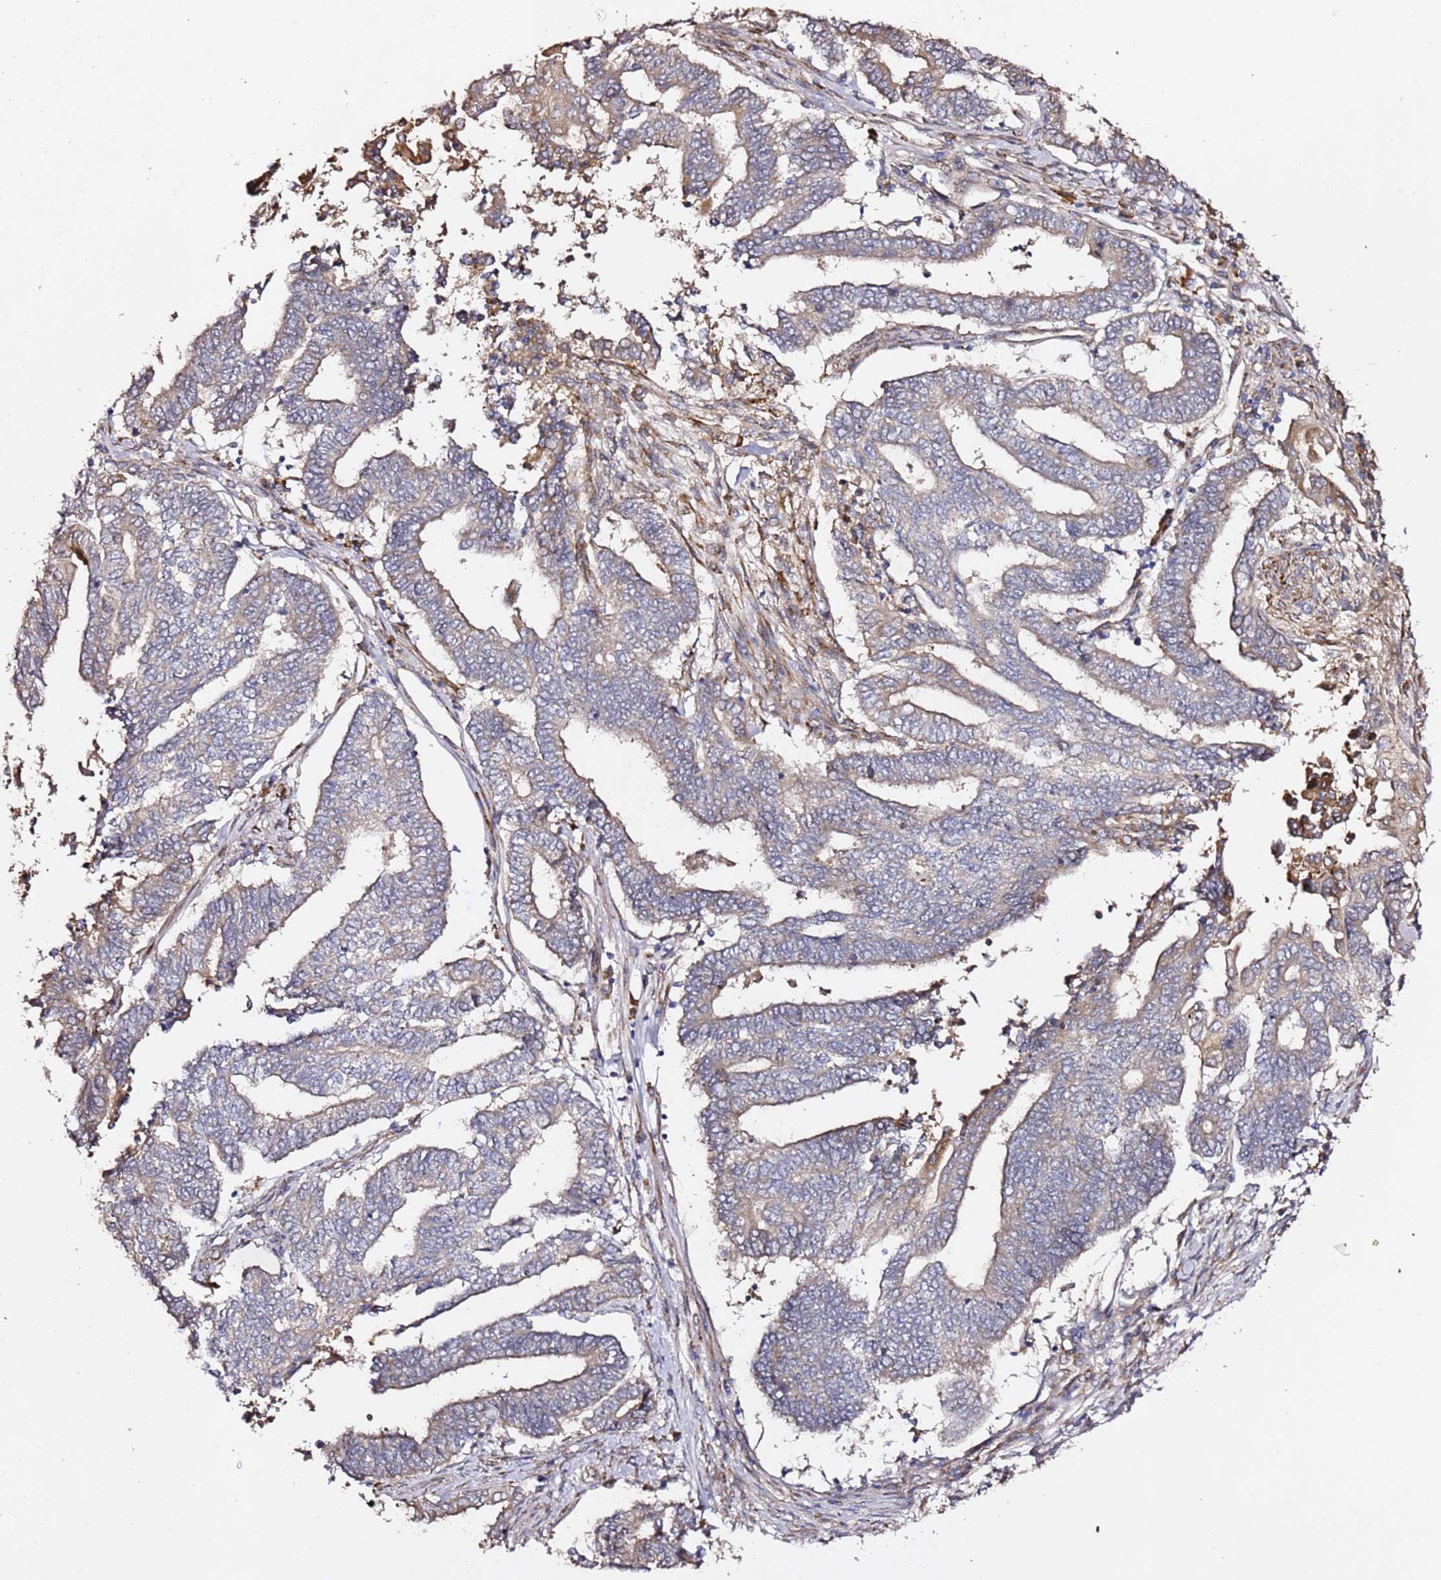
{"staining": {"intensity": "weak", "quantity": "<25%", "location": "cytoplasmic/membranous"}, "tissue": "endometrial cancer", "cell_type": "Tumor cells", "image_type": "cancer", "snomed": [{"axis": "morphology", "description": "Adenocarcinoma, NOS"}, {"axis": "topography", "description": "Uterus"}, {"axis": "topography", "description": "Endometrium"}], "caption": "Immunohistochemical staining of endometrial cancer (adenocarcinoma) exhibits no significant expression in tumor cells. The staining is performed using DAB (3,3'-diaminobenzidine) brown chromogen with nuclei counter-stained in using hematoxylin.", "gene": "HSD17B7", "patient": {"sex": "female", "age": 70}}